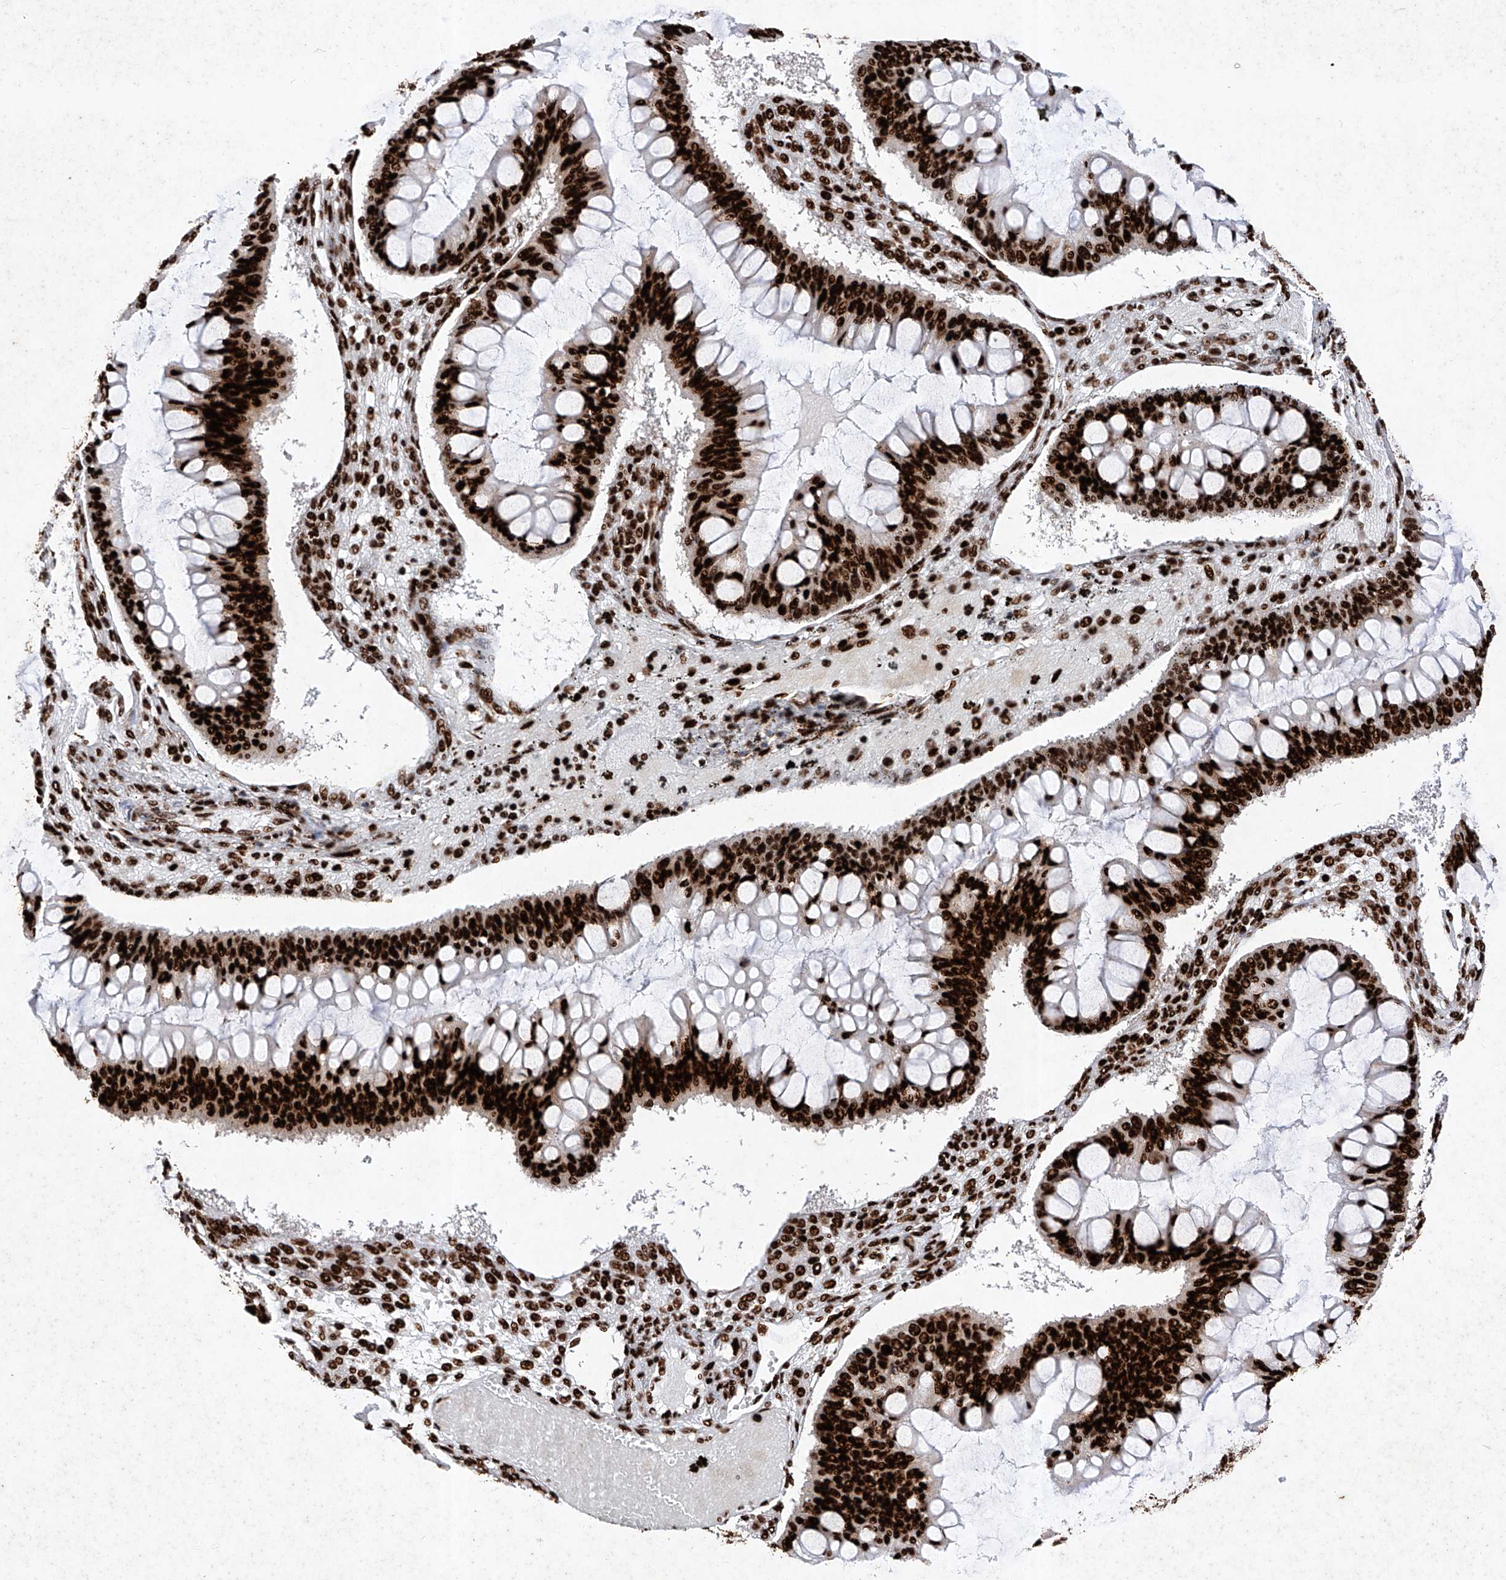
{"staining": {"intensity": "strong", "quantity": ">75%", "location": "nuclear"}, "tissue": "ovarian cancer", "cell_type": "Tumor cells", "image_type": "cancer", "snomed": [{"axis": "morphology", "description": "Cystadenocarcinoma, mucinous, NOS"}, {"axis": "topography", "description": "Ovary"}], "caption": "Ovarian cancer (mucinous cystadenocarcinoma) stained with a protein marker reveals strong staining in tumor cells.", "gene": "SRSF6", "patient": {"sex": "female", "age": 73}}